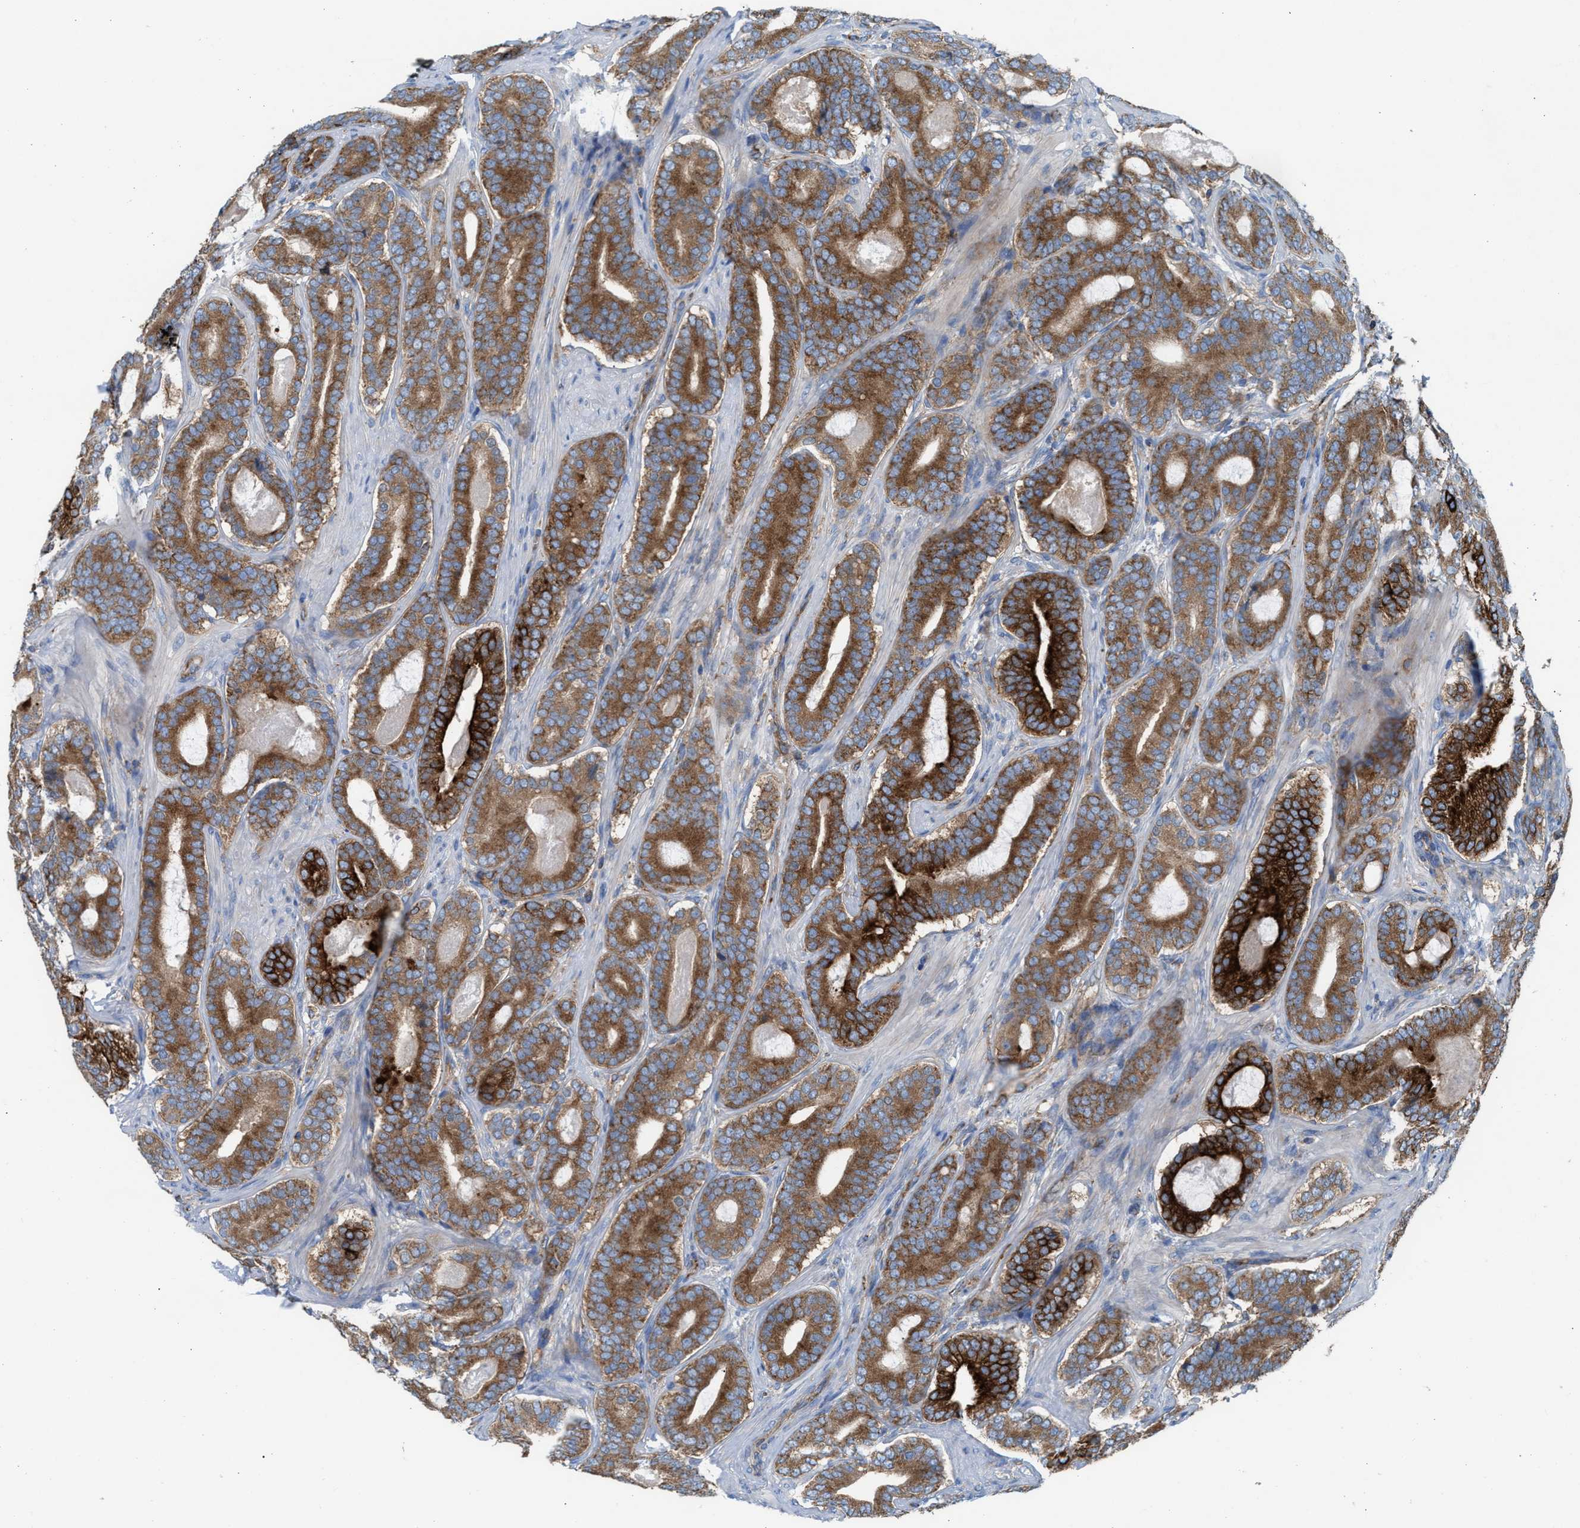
{"staining": {"intensity": "strong", "quantity": ">75%", "location": "cytoplasmic/membranous"}, "tissue": "prostate cancer", "cell_type": "Tumor cells", "image_type": "cancer", "snomed": [{"axis": "morphology", "description": "Adenocarcinoma, High grade"}, {"axis": "topography", "description": "Prostate"}], "caption": "Protein staining of high-grade adenocarcinoma (prostate) tissue displays strong cytoplasmic/membranous staining in approximately >75% of tumor cells.", "gene": "TBC1D15", "patient": {"sex": "male", "age": 60}}